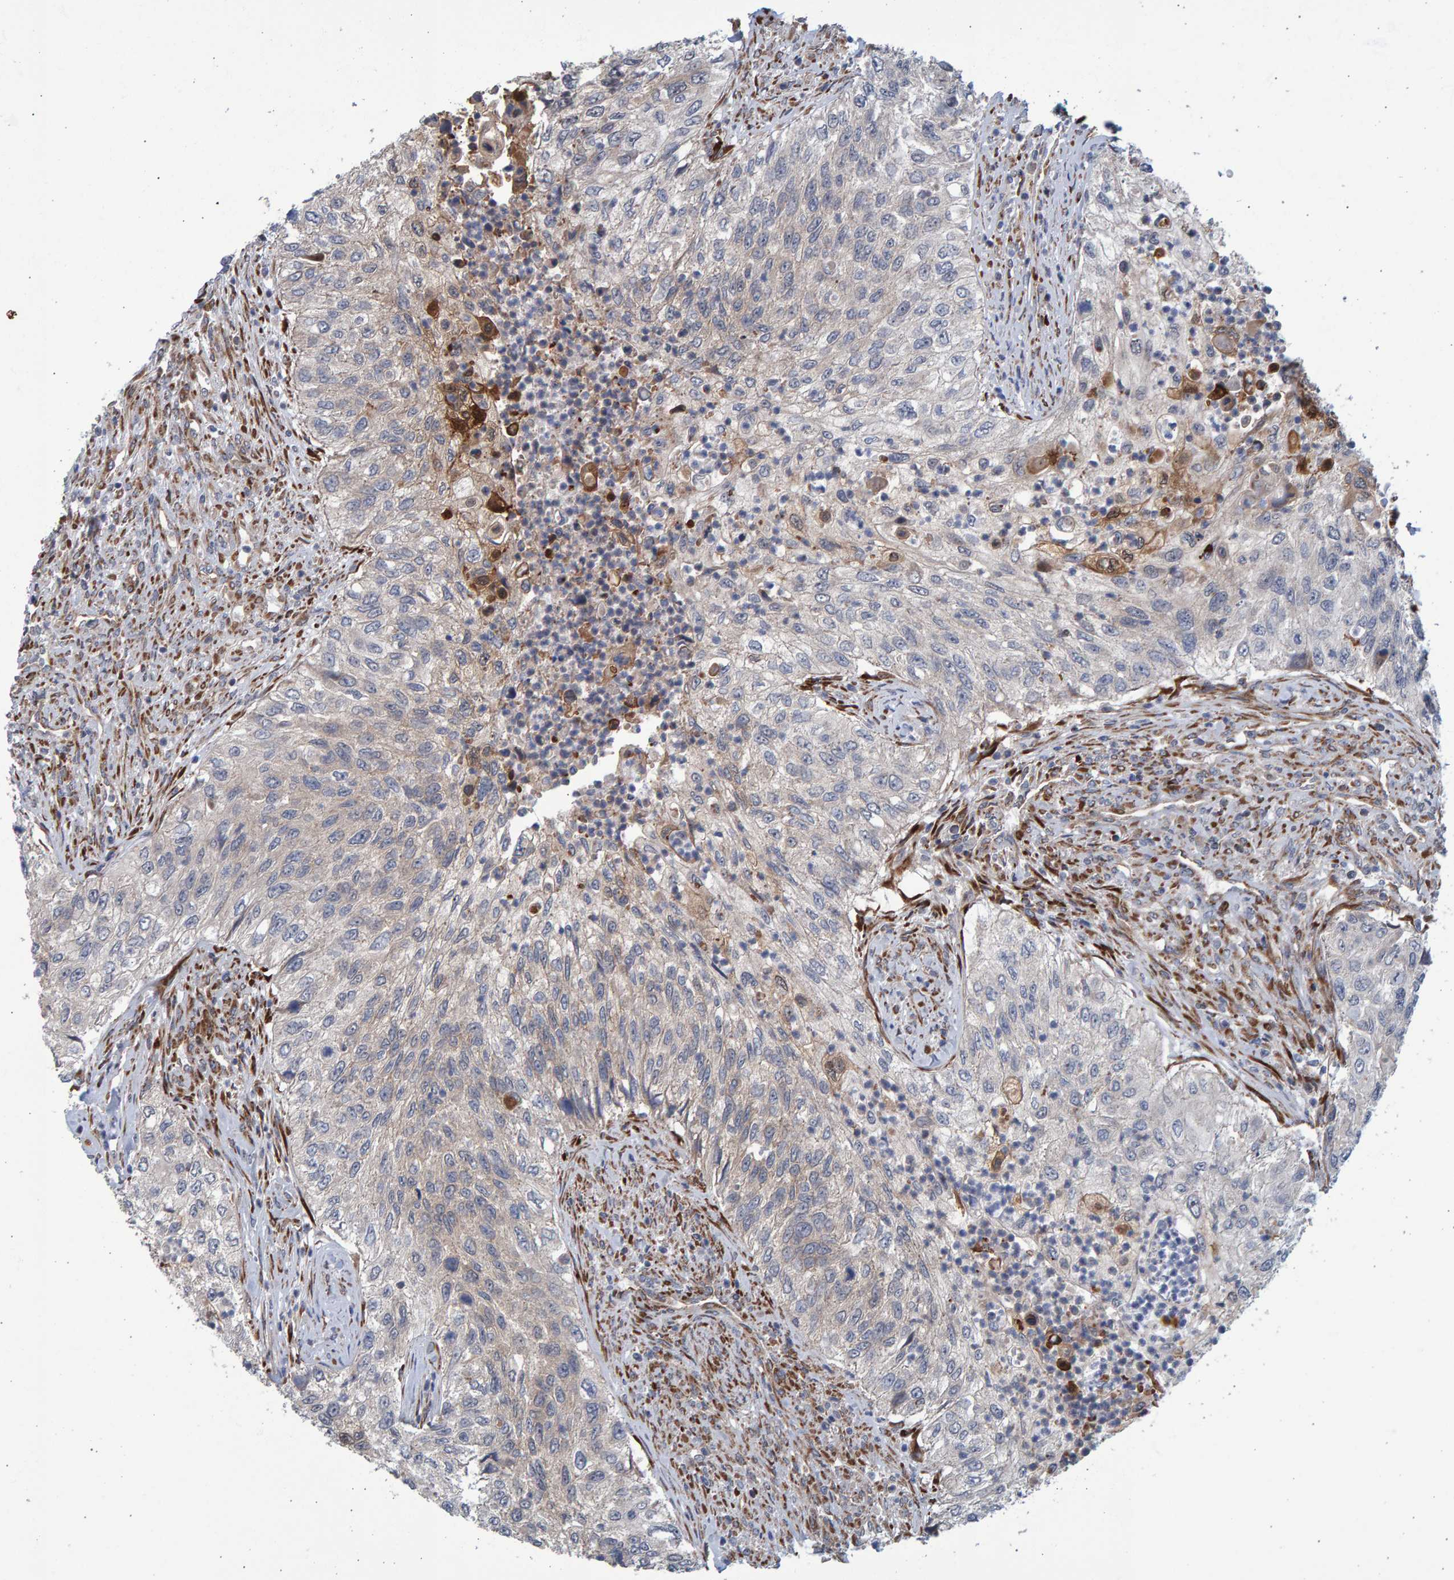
{"staining": {"intensity": "negative", "quantity": "none", "location": "none"}, "tissue": "urothelial cancer", "cell_type": "Tumor cells", "image_type": "cancer", "snomed": [{"axis": "morphology", "description": "Urothelial carcinoma, High grade"}, {"axis": "topography", "description": "Urinary bladder"}], "caption": "This is an IHC photomicrograph of human high-grade urothelial carcinoma. There is no expression in tumor cells.", "gene": "LRBA", "patient": {"sex": "female", "age": 60}}